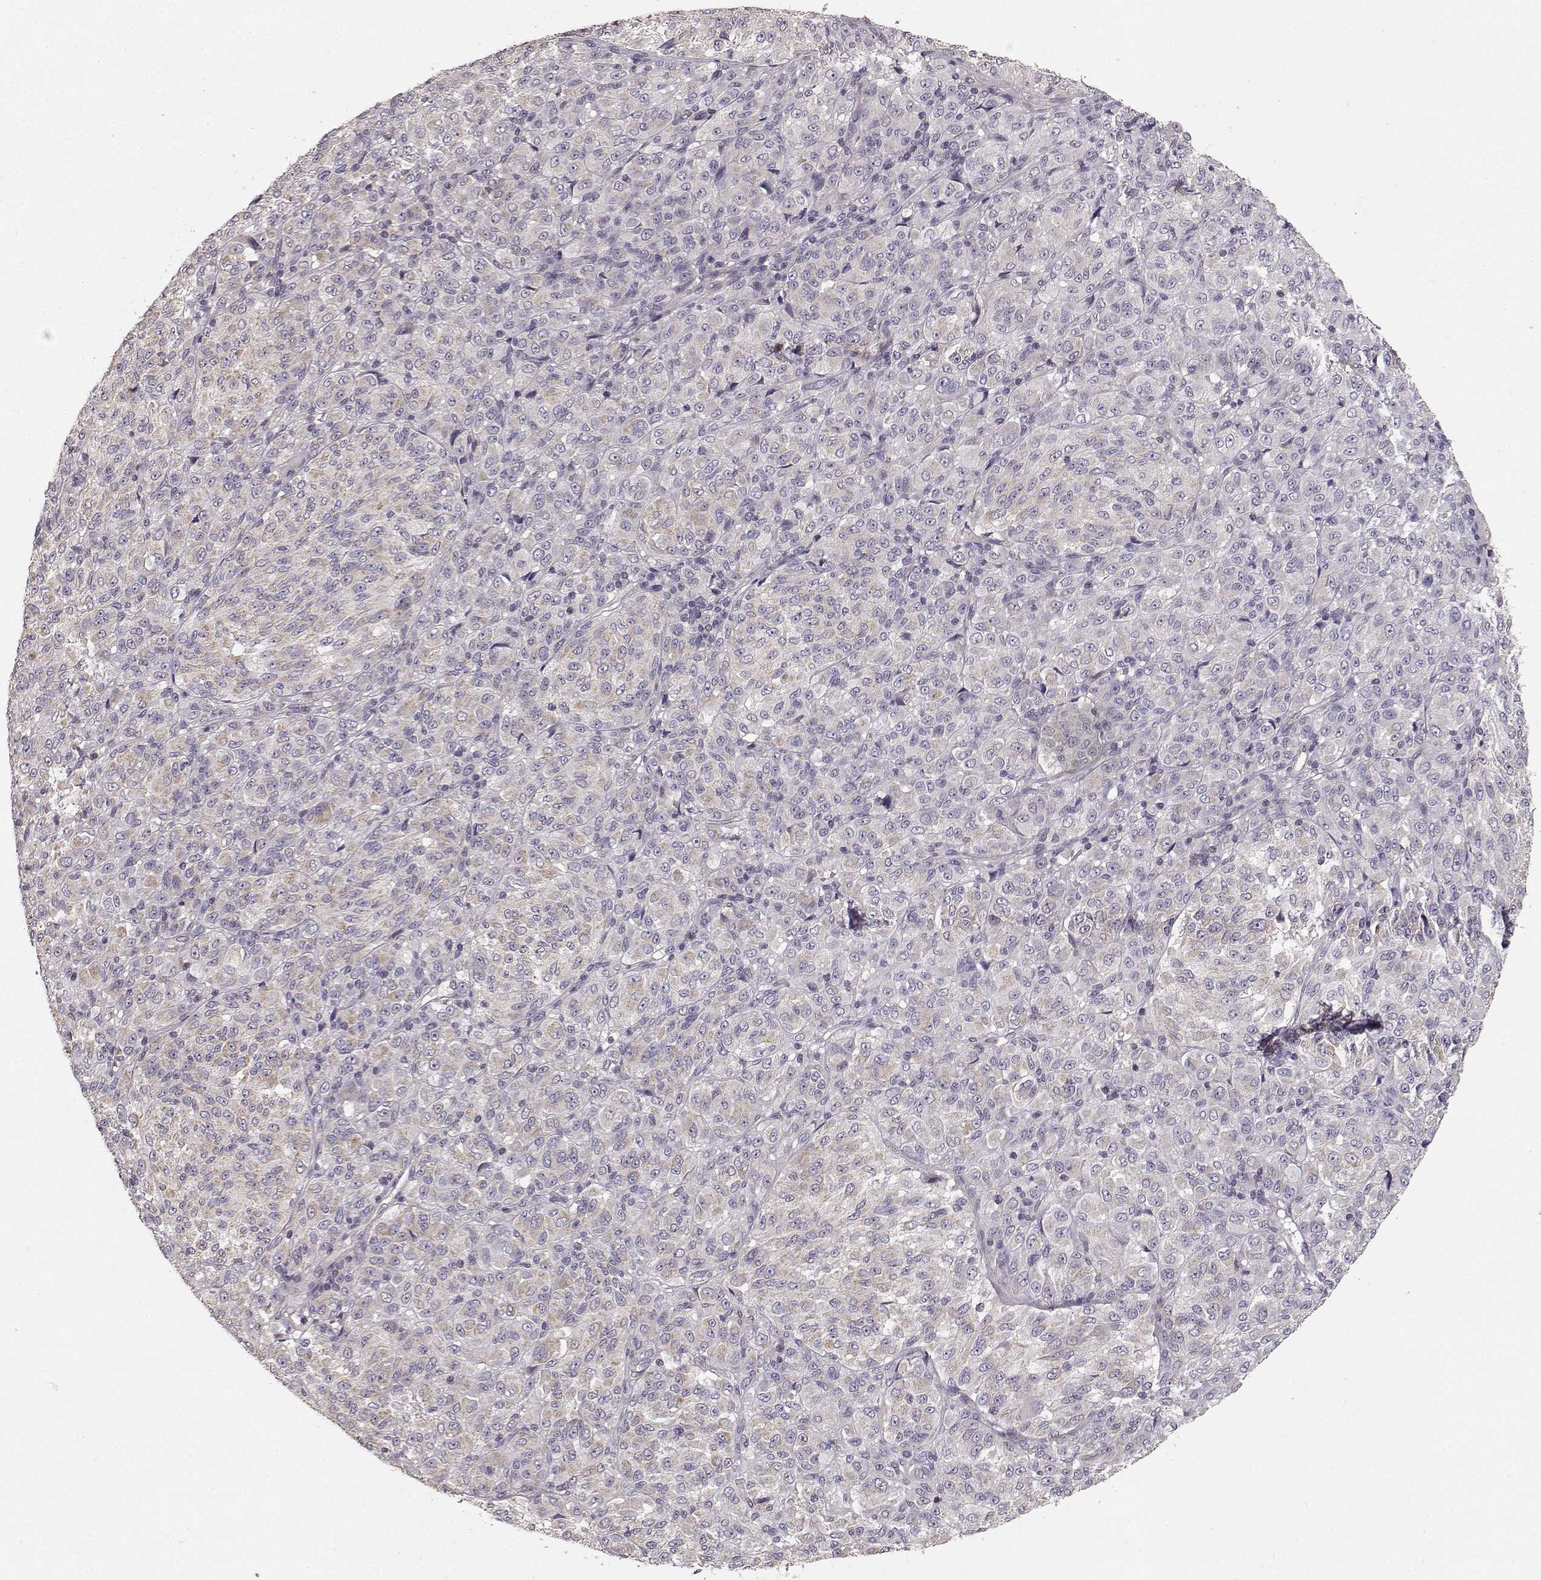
{"staining": {"intensity": "weak", "quantity": "25%-75%", "location": "cytoplasmic/membranous"}, "tissue": "melanoma", "cell_type": "Tumor cells", "image_type": "cancer", "snomed": [{"axis": "morphology", "description": "Malignant melanoma, Metastatic site"}, {"axis": "topography", "description": "Brain"}], "caption": "Immunohistochemistry (IHC) image of neoplastic tissue: malignant melanoma (metastatic site) stained using immunohistochemistry (IHC) shows low levels of weak protein expression localized specifically in the cytoplasmic/membranous of tumor cells, appearing as a cytoplasmic/membranous brown color.", "gene": "ERBB3", "patient": {"sex": "female", "age": 56}}